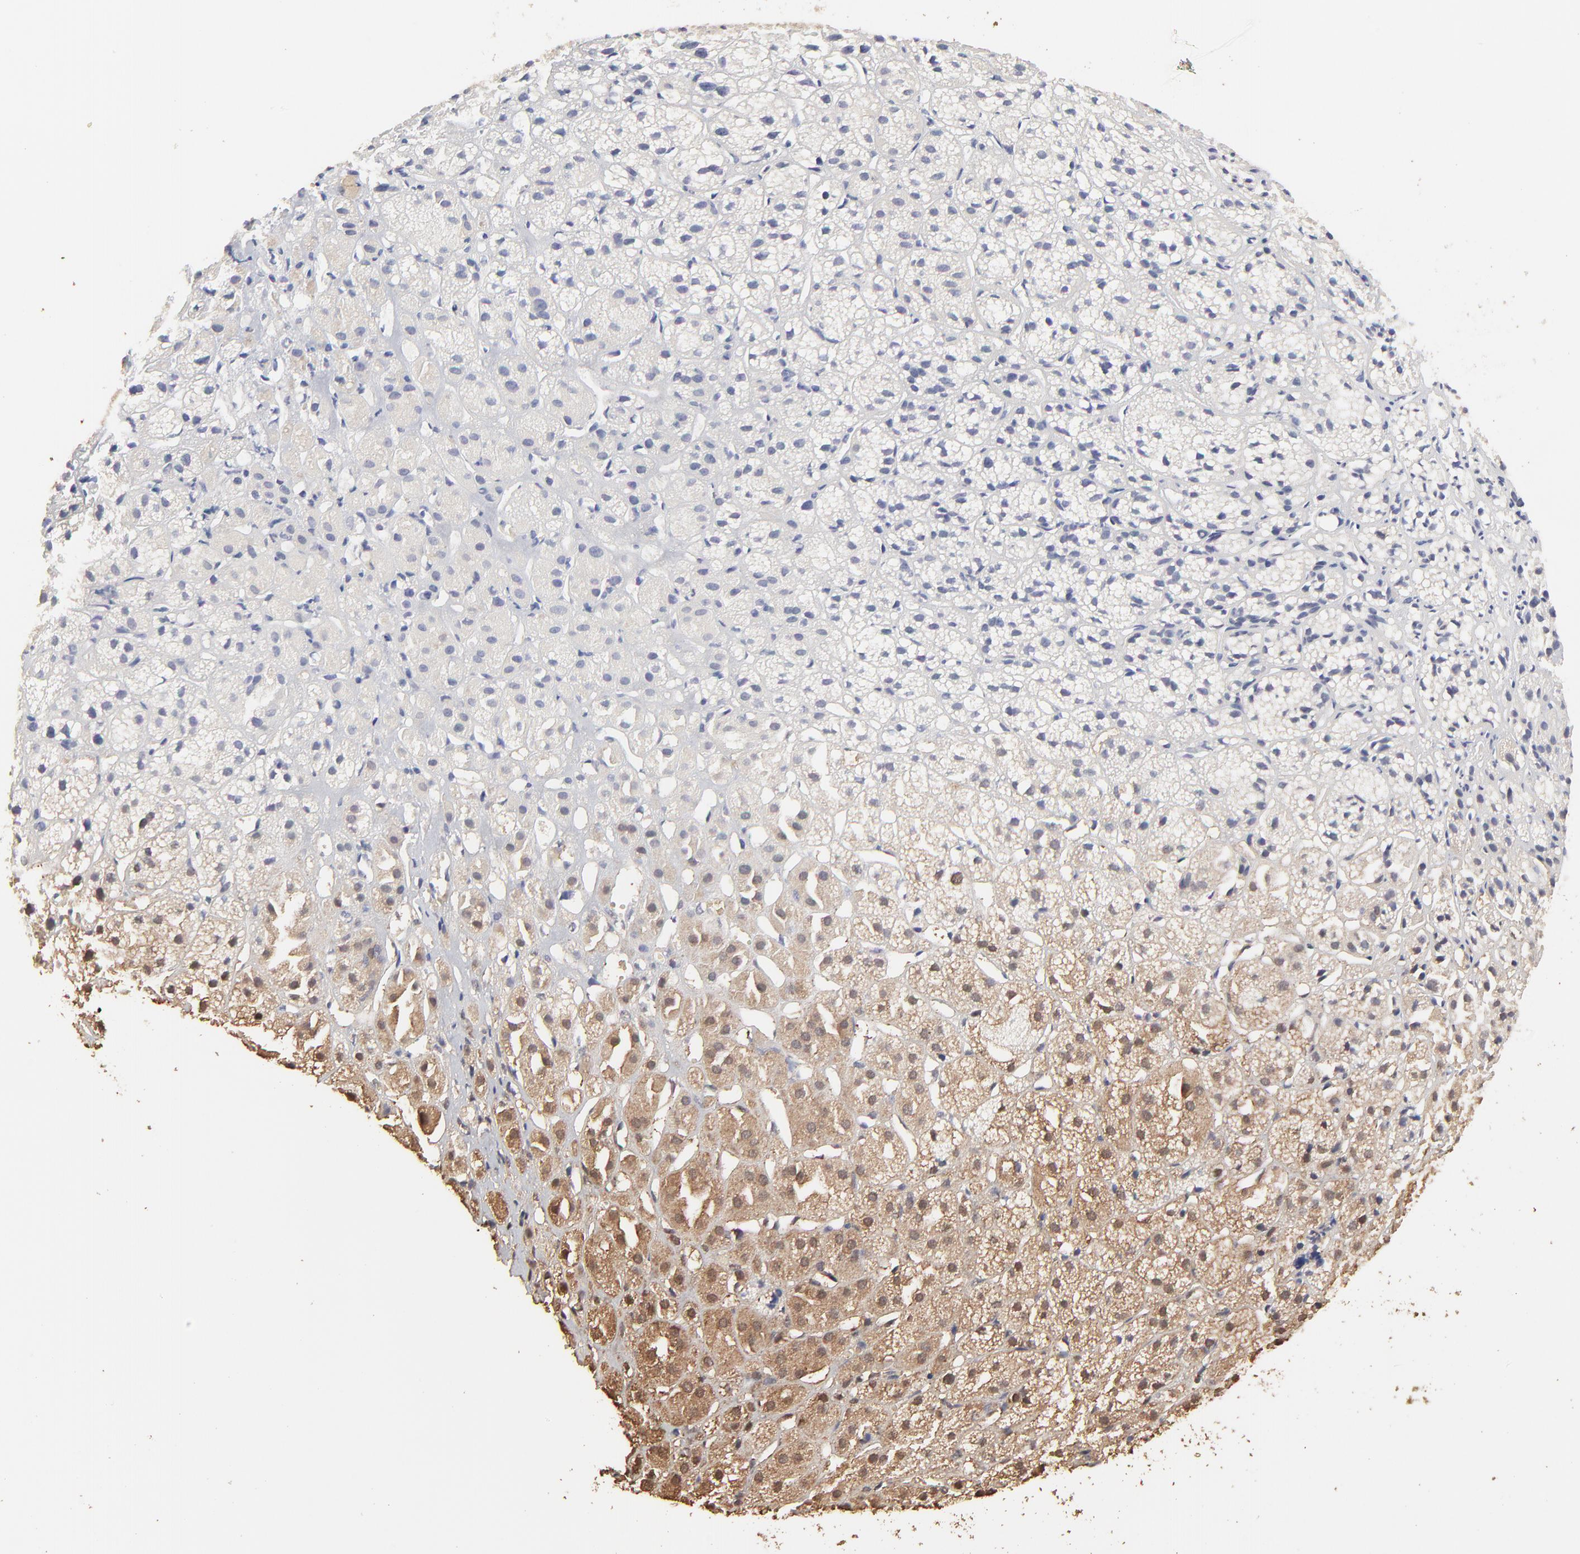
{"staining": {"intensity": "weak", "quantity": "25%-75%", "location": "cytoplasmic/membranous,nuclear"}, "tissue": "adrenal gland", "cell_type": "Glandular cells", "image_type": "normal", "snomed": [{"axis": "morphology", "description": "Normal tissue, NOS"}, {"axis": "topography", "description": "Adrenal gland"}], "caption": "The immunohistochemical stain highlights weak cytoplasmic/membranous,nuclear positivity in glandular cells of normal adrenal gland.", "gene": "BIRC5", "patient": {"sex": "female", "age": 71}}